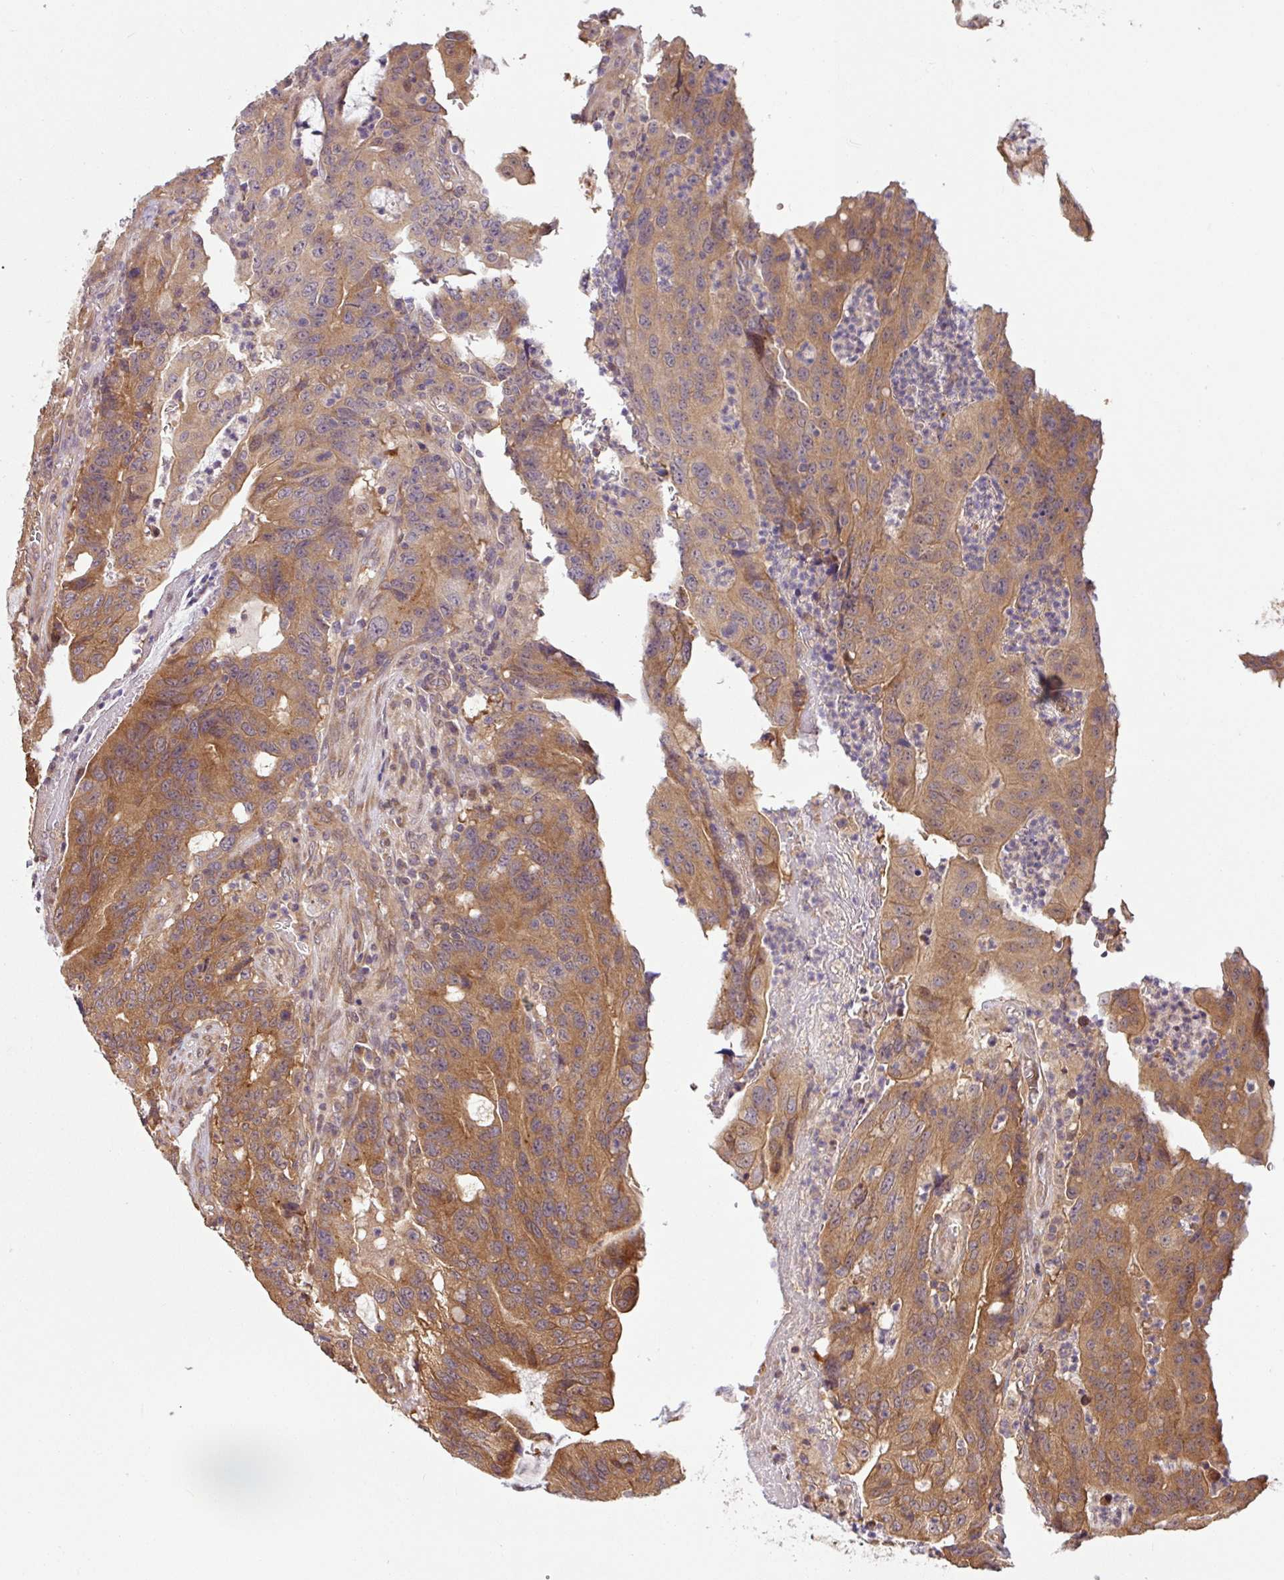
{"staining": {"intensity": "moderate", "quantity": ">75%", "location": "cytoplasmic/membranous"}, "tissue": "colorectal cancer", "cell_type": "Tumor cells", "image_type": "cancer", "snomed": [{"axis": "morphology", "description": "Adenocarcinoma, NOS"}, {"axis": "topography", "description": "Colon"}], "caption": "Approximately >75% of tumor cells in colorectal cancer (adenocarcinoma) show moderate cytoplasmic/membranous protein staining as visualized by brown immunohistochemical staining.", "gene": "SHB", "patient": {"sex": "male", "age": 83}}